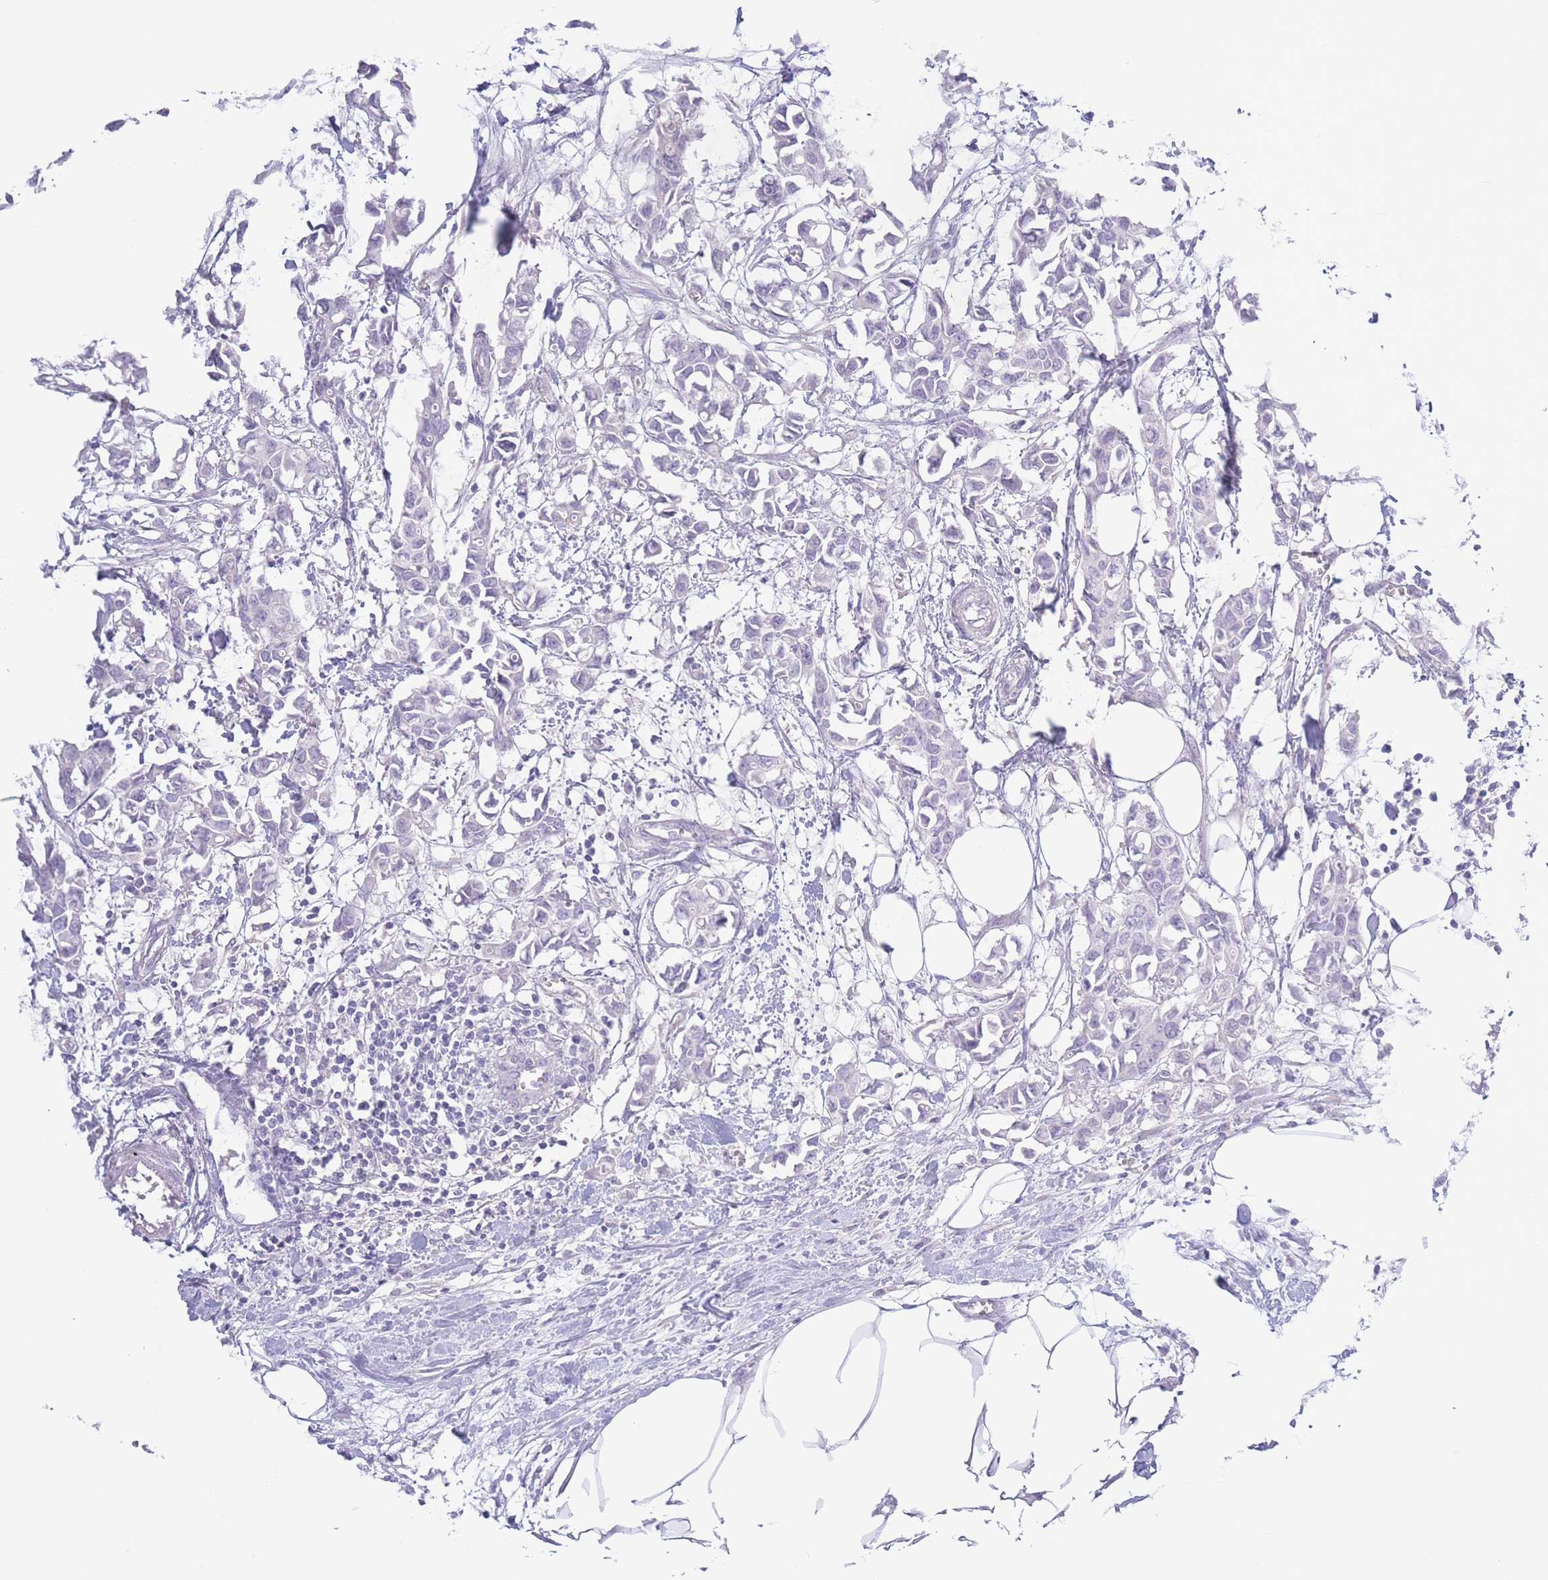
{"staining": {"intensity": "negative", "quantity": "none", "location": "none"}, "tissue": "breast cancer", "cell_type": "Tumor cells", "image_type": "cancer", "snomed": [{"axis": "morphology", "description": "Duct carcinoma"}, {"axis": "topography", "description": "Breast"}], "caption": "There is no significant staining in tumor cells of breast invasive ductal carcinoma.", "gene": "PKLR", "patient": {"sex": "female", "age": 41}}